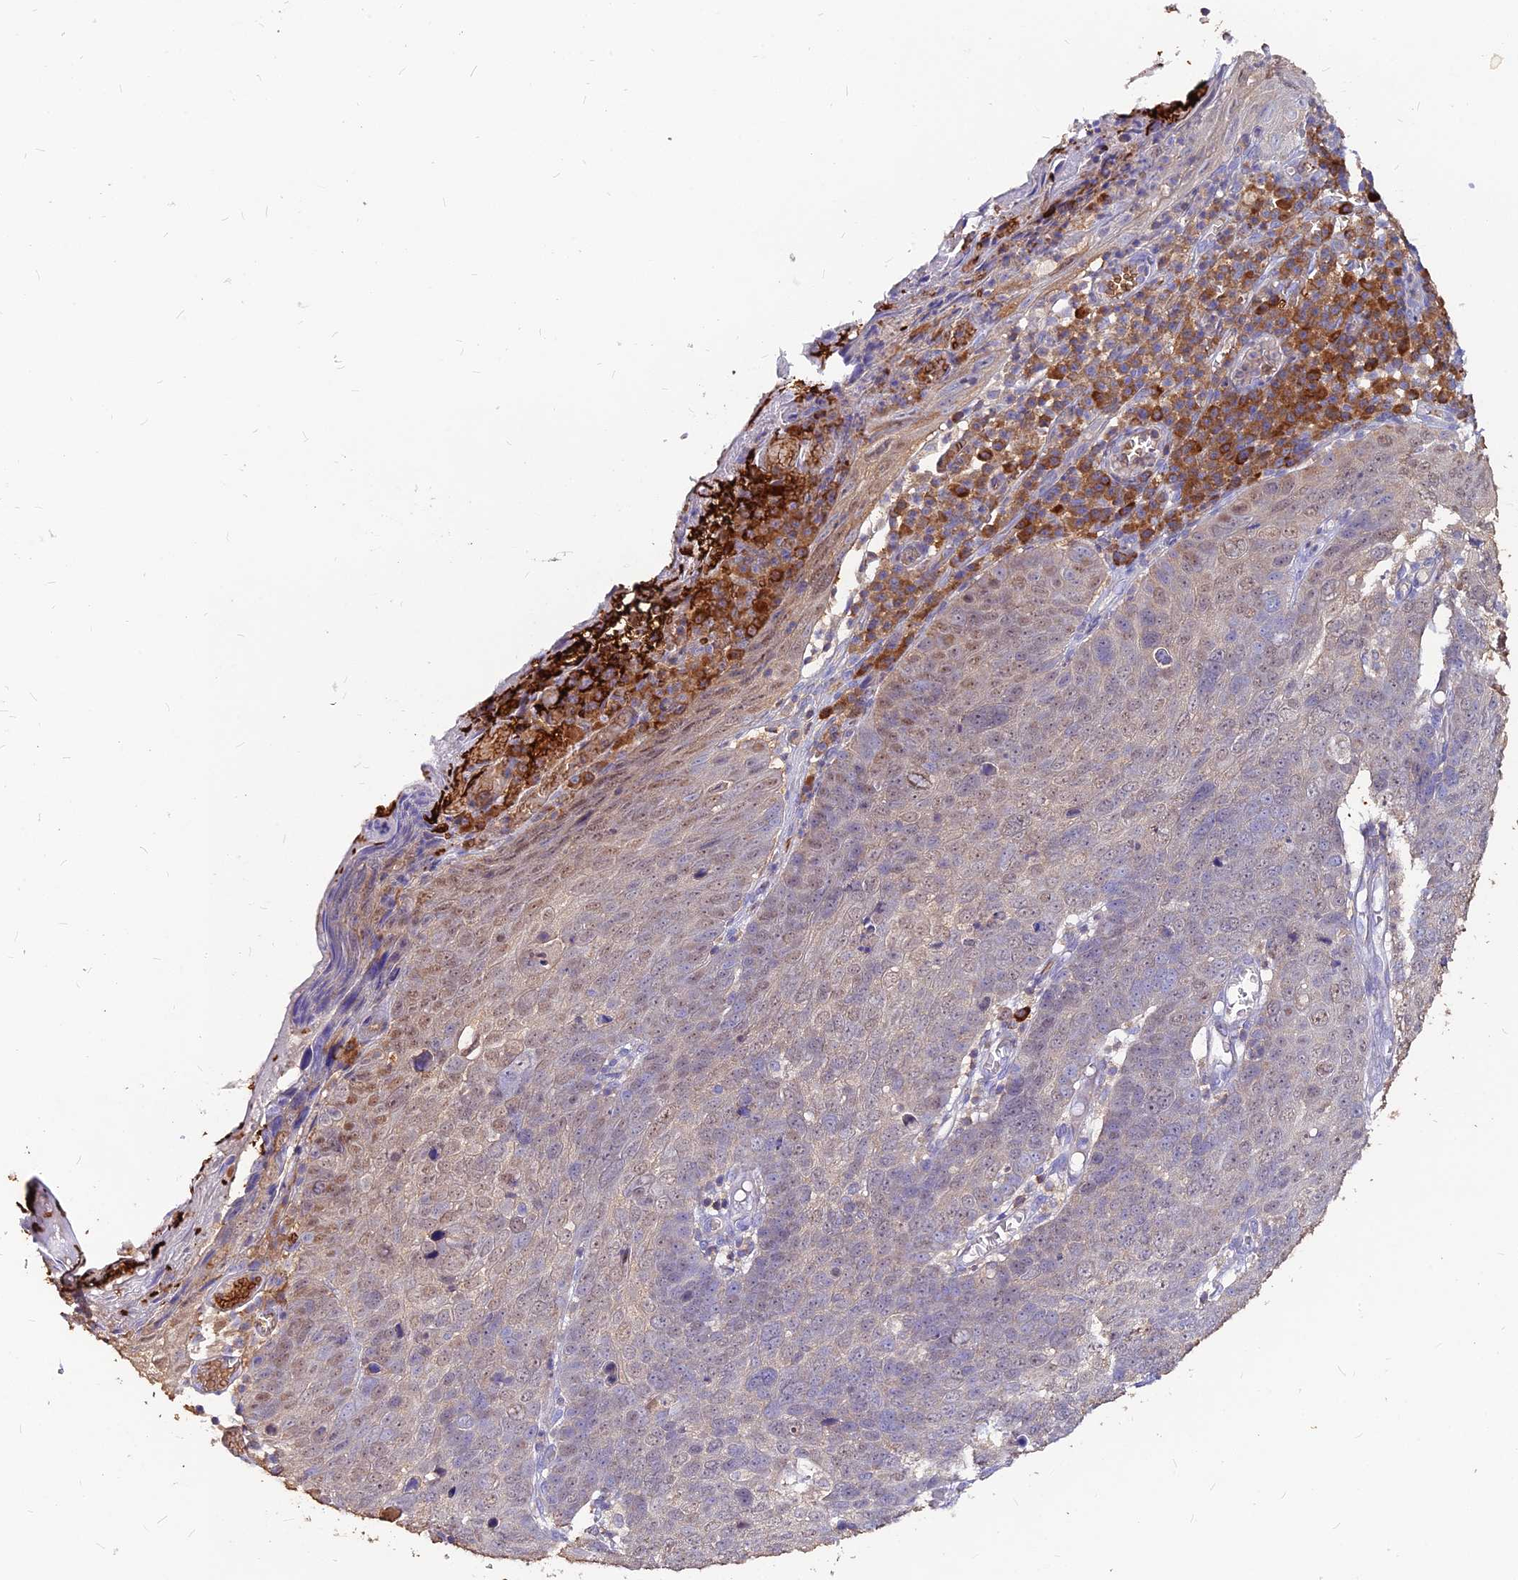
{"staining": {"intensity": "negative", "quantity": "none", "location": "none"}, "tissue": "skin cancer", "cell_type": "Tumor cells", "image_type": "cancer", "snomed": [{"axis": "morphology", "description": "Squamous cell carcinoma, NOS"}, {"axis": "topography", "description": "Skin"}], "caption": "High magnification brightfield microscopy of skin cancer stained with DAB (brown) and counterstained with hematoxylin (blue): tumor cells show no significant positivity. Nuclei are stained in blue.", "gene": "DENND2D", "patient": {"sex": "male", "age": 71}}